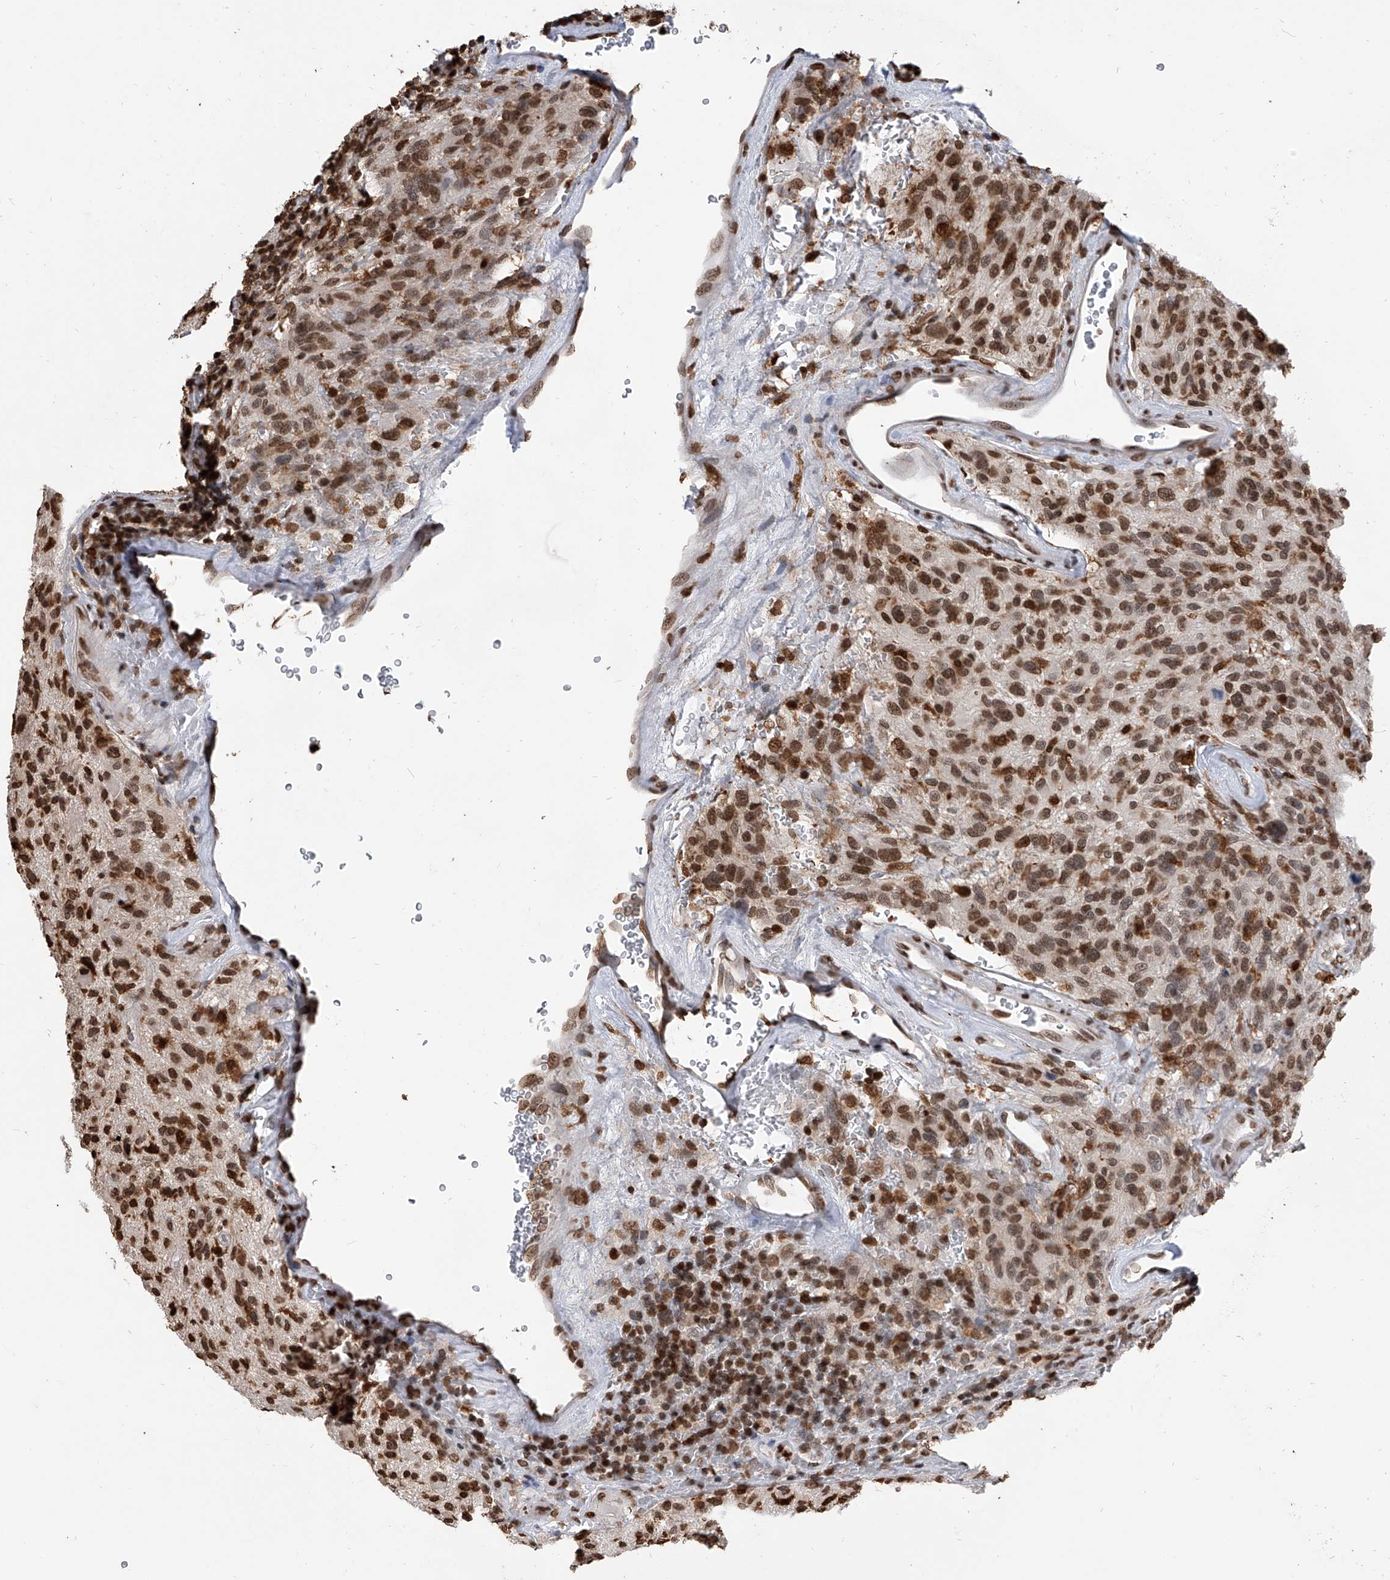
{"staining": {"intensity": "moderate", "quantity": ">75%", "location": "nuclear"}, "tissue": "glioma", "cell_type": "Tumor cells", "image_type": "cancer", "snomed": [{"axis": "morphology", "description": "Glioma, malignant, High grade"}, {"axis": "topography", "description": "Brain"}], "caption": "Immunohistochemical staining of human malignant glioma (high-grade) shows medium levels of moderate nuclear protein positivity in about >75% of tumor cells.", "gene": "CFAP410", "patient": {"sex": "male", "age": 47}}